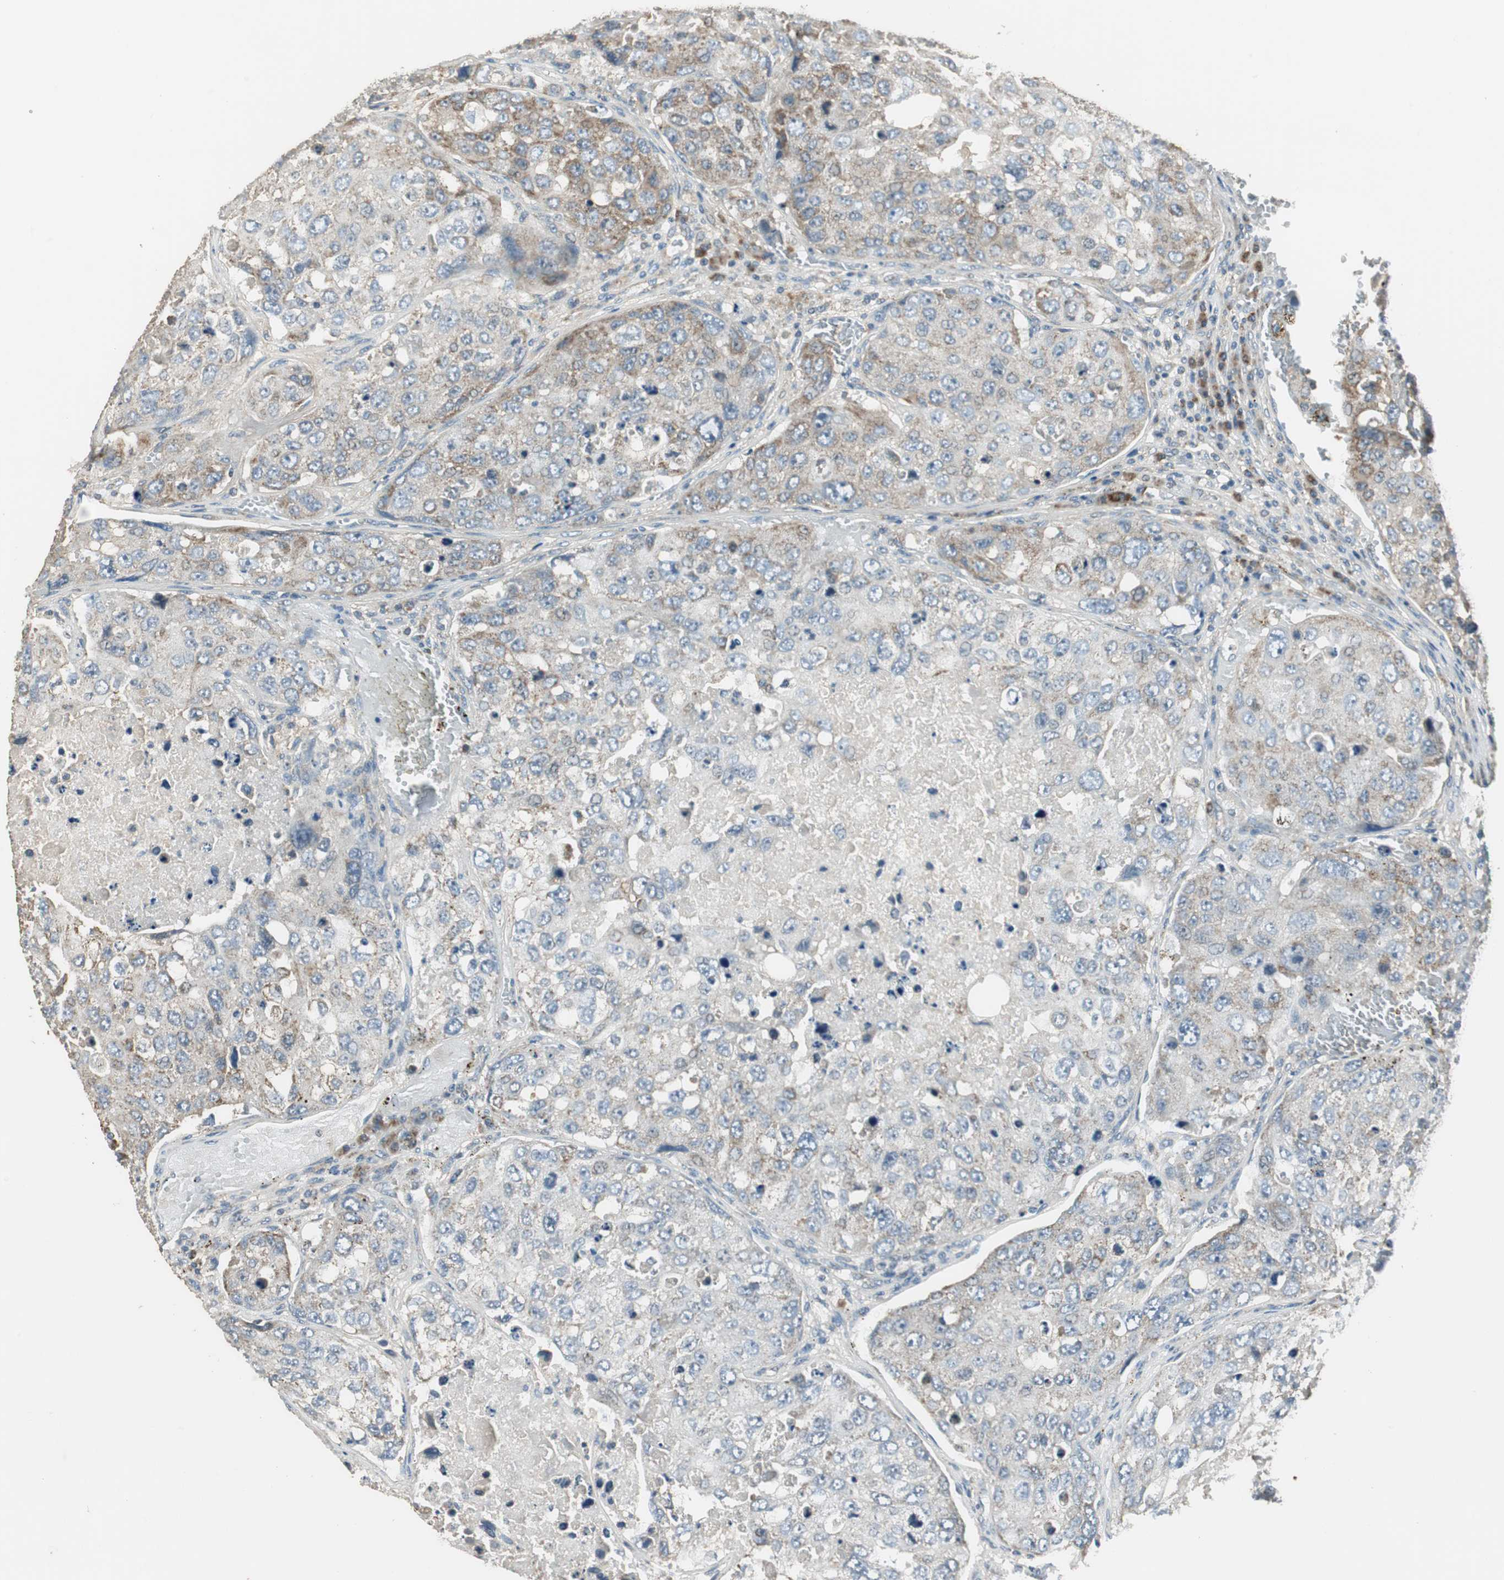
{"staining": {"intensity": "moderate", "quantity": "25%-75%", "location": "cytoplasmic/membranous"}, "tissue": "urothelial cancer", "cell_type": "Tumor cells", "image_type": "cancer", "snomed": [{"axis": "morphology", "description": "Urothelial carcinoma, High grade"}, {"axis": "topography", "description": "Lymph node"}, {"axis": "topography", "description": "Urinary bladder"}], "caption": "Urothelial cancer tissue displays moderate cytoplasmic/membranous expression in approximately 25%-75% of tumor cells", "gene": "MSTO1", "patient": {"sex": "male", "age": 51}}